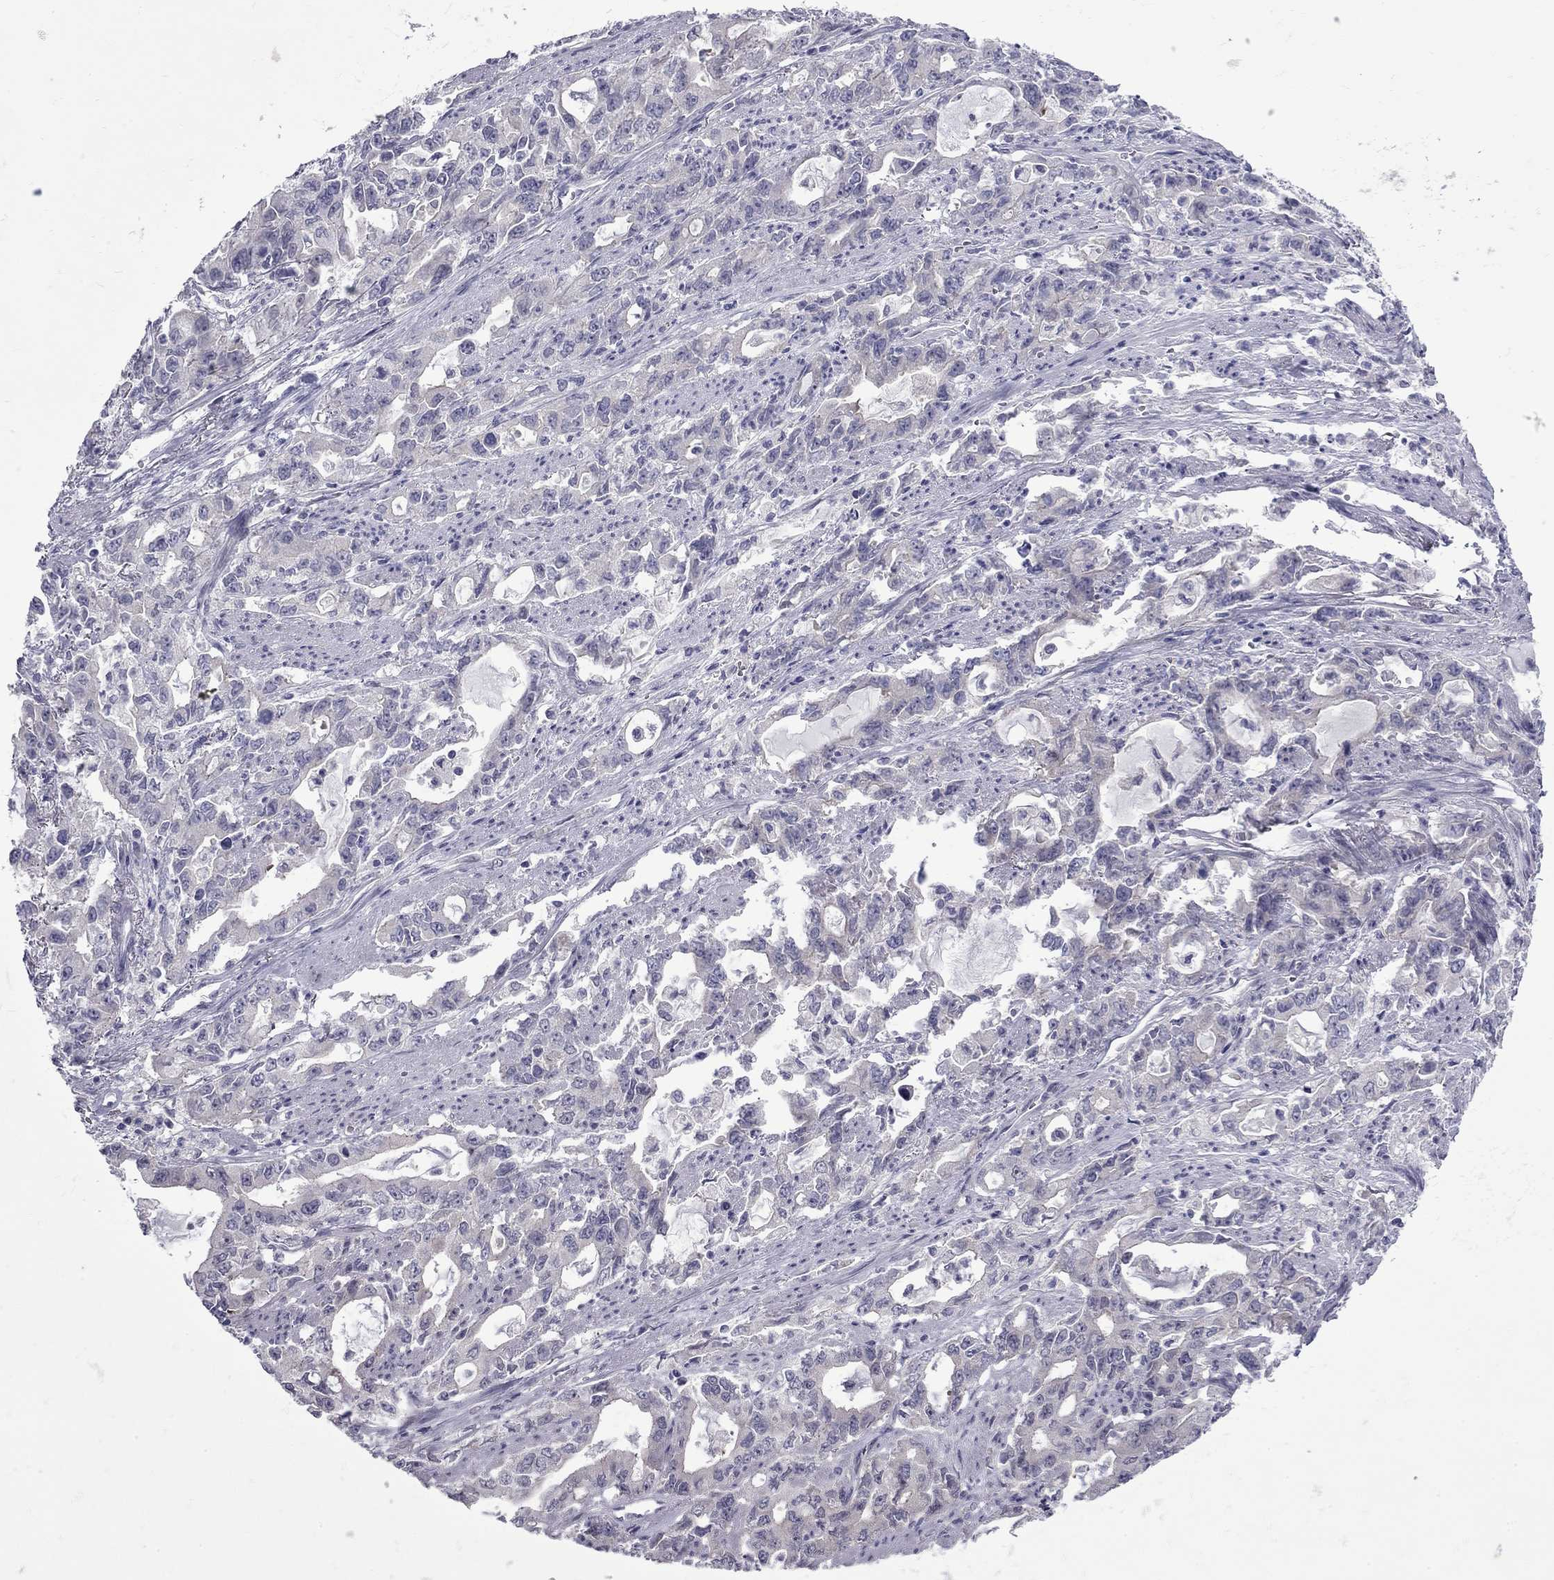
{"staining": {"intensity": "weak", "quantity": "<25%", "location": "cytoplasmic/membranous"}, "tissue": "stomach cancer", "cell_type": "Tumor cells", "image_type": "cancer", "snomed": [{"axis": "morphology", "description": "Adenocarcinoma, NOS"}, {"axis": "topography", "description": "Stomach, upper"}], "caption": "Tumor cells show no significant positivity in stomach adenocarcinoma.", "gene": "NRARP", "patient": {"sex": "male", "age": 85}}